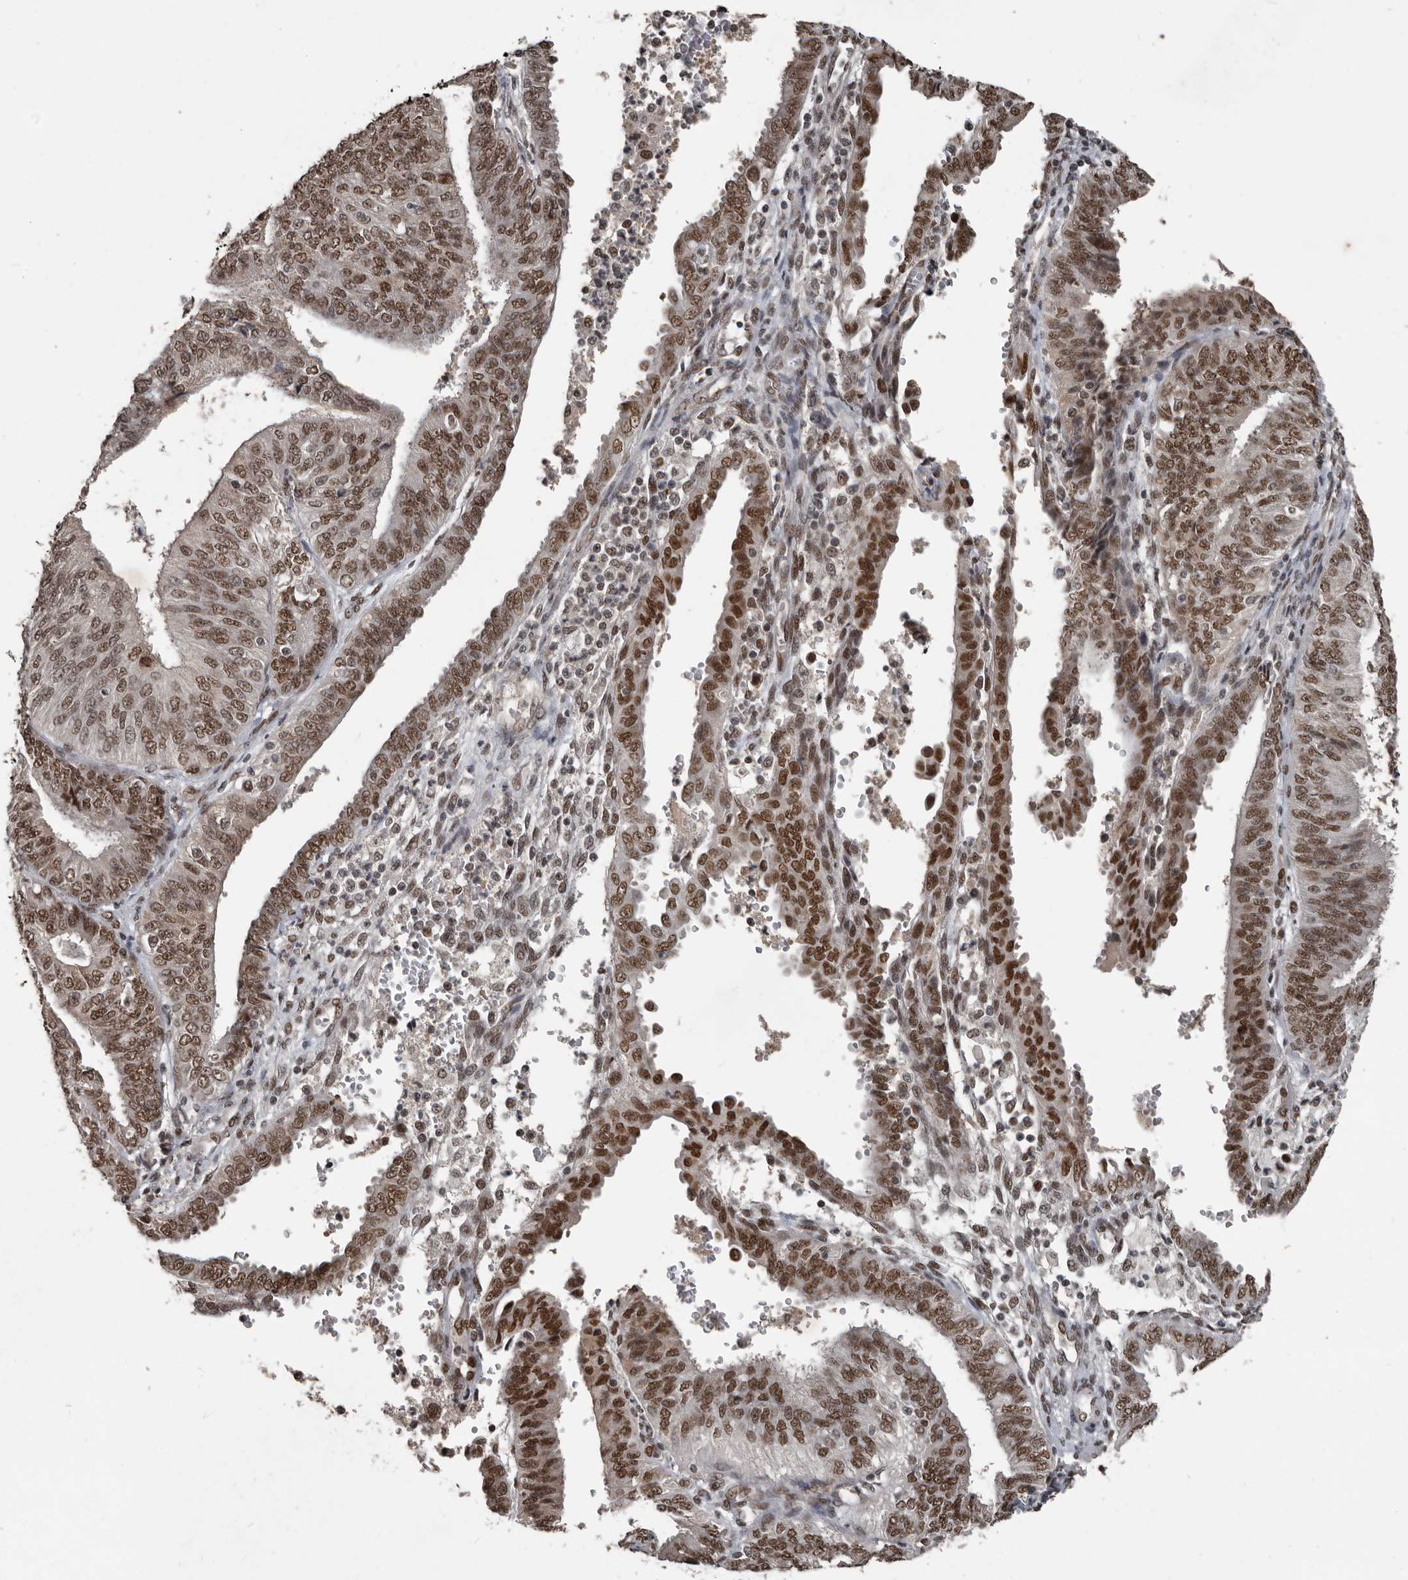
{"staining": {"intensity": "strong", "quantity": ">75%", "location": "nuclear"}, "tissue": "endometrial cancer", "cell_type": "Tumor cells", "image_type": "cancer", "snomed": [{"axis": "morphology", "description": "Adenocarcinoma, NOS"}, {"axis": "topography", "description": "Endometrium"}], "caption": "This image exhibits endometrial cancer (adenocarcinoma) stained with immunohistochemistry to label a protein in brown. The nuclear of tumor cells show strong positivity for the protein. Nuclei are counter-stained blue.", "gene": "CHD1L", "patient": {"sex": "female", "age": 58}}